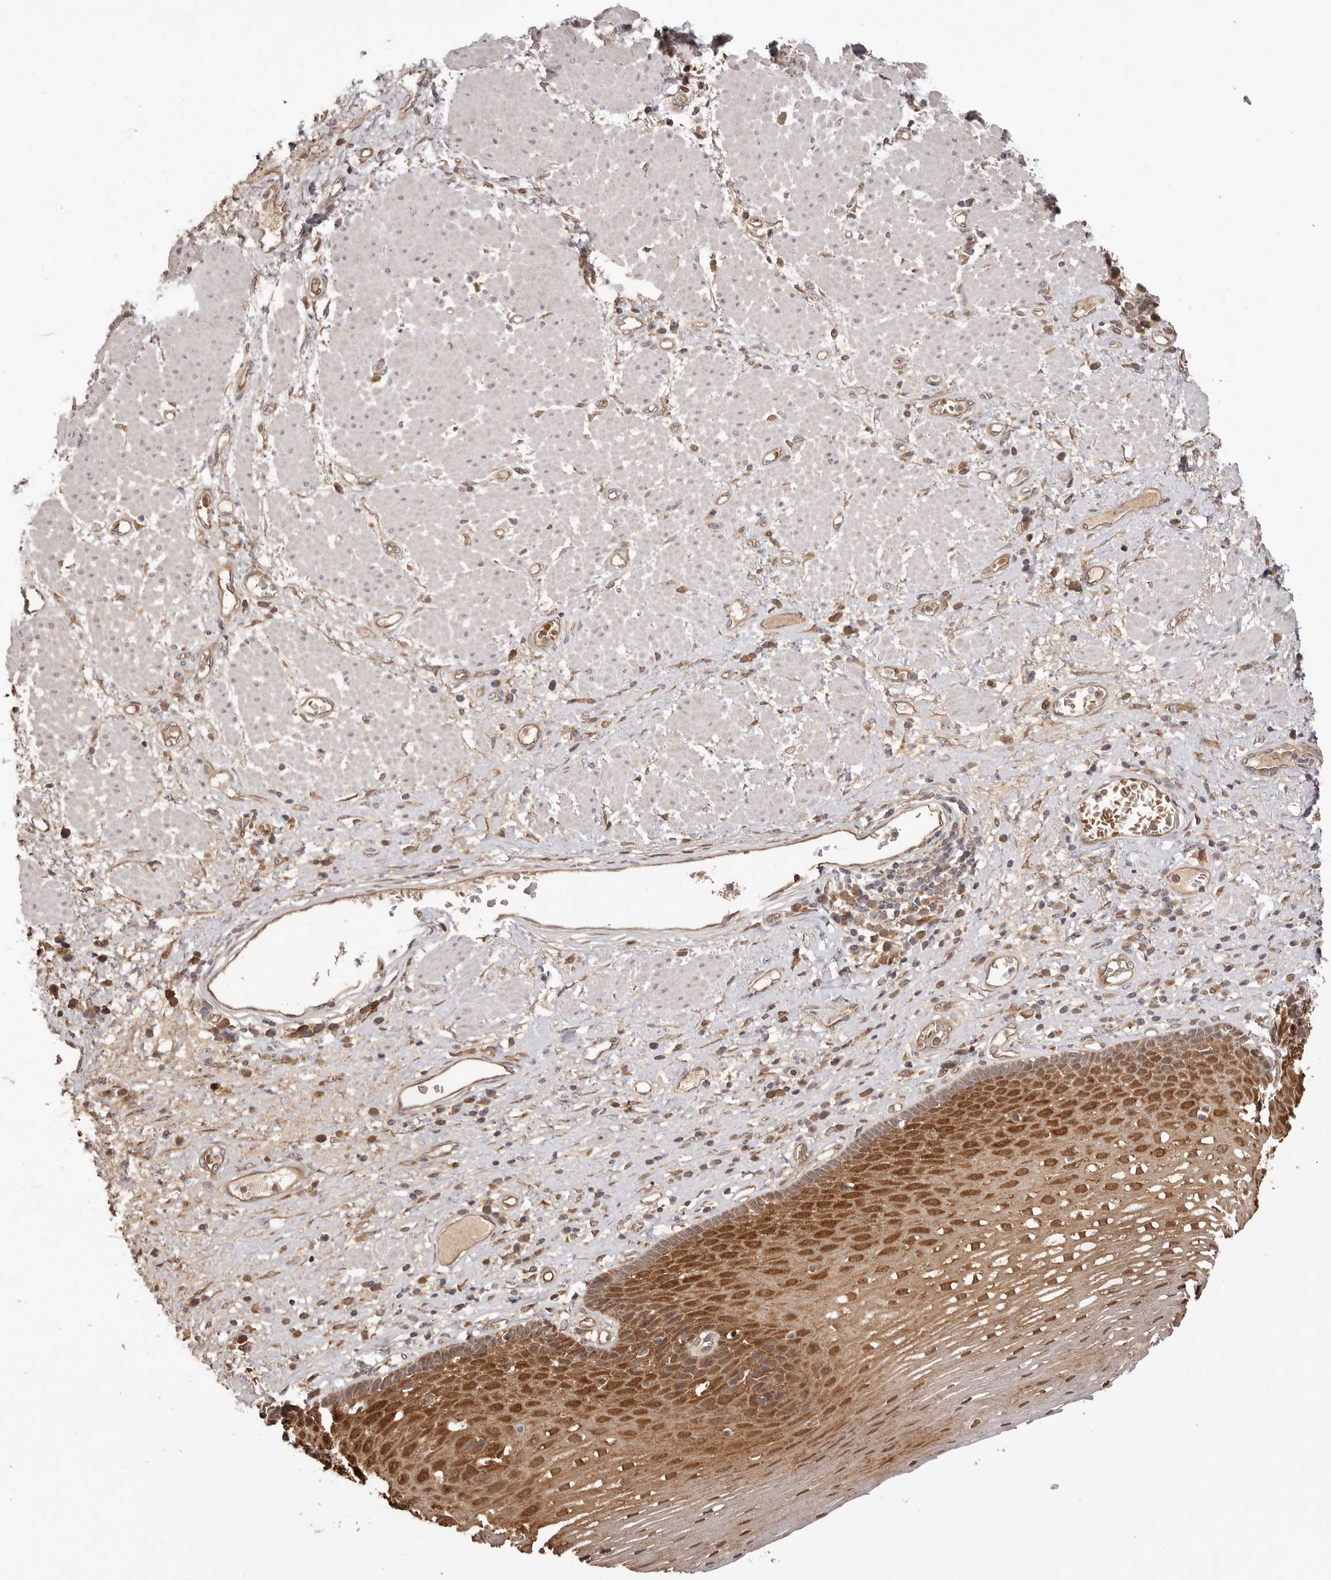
{"staining": {"intensity": "moderate", "quantity": ">75%", "location": "cytoplasmic/membranous,nuclear"}, "tissue": "esophagus", "cell_type": "Squamous epithelial cells", "image_type": "normal", "snomed": [{"axis": "morphology", "description": "Normal tissue, NOS"}, {"axis": "morphology", "description": "Adenocarcinoma, NOS"}, {"axis": "topography", "description": "Esophagus"}], "caption": "Esophagus stained for a protein (brown) demonstrates moderate cytoplasmic/membranous,nuclear positive positivity in approximately >75% of squamous epithelial cells.", "gene": "UBR2", "patient": {"sex": "male", "age": 62}}